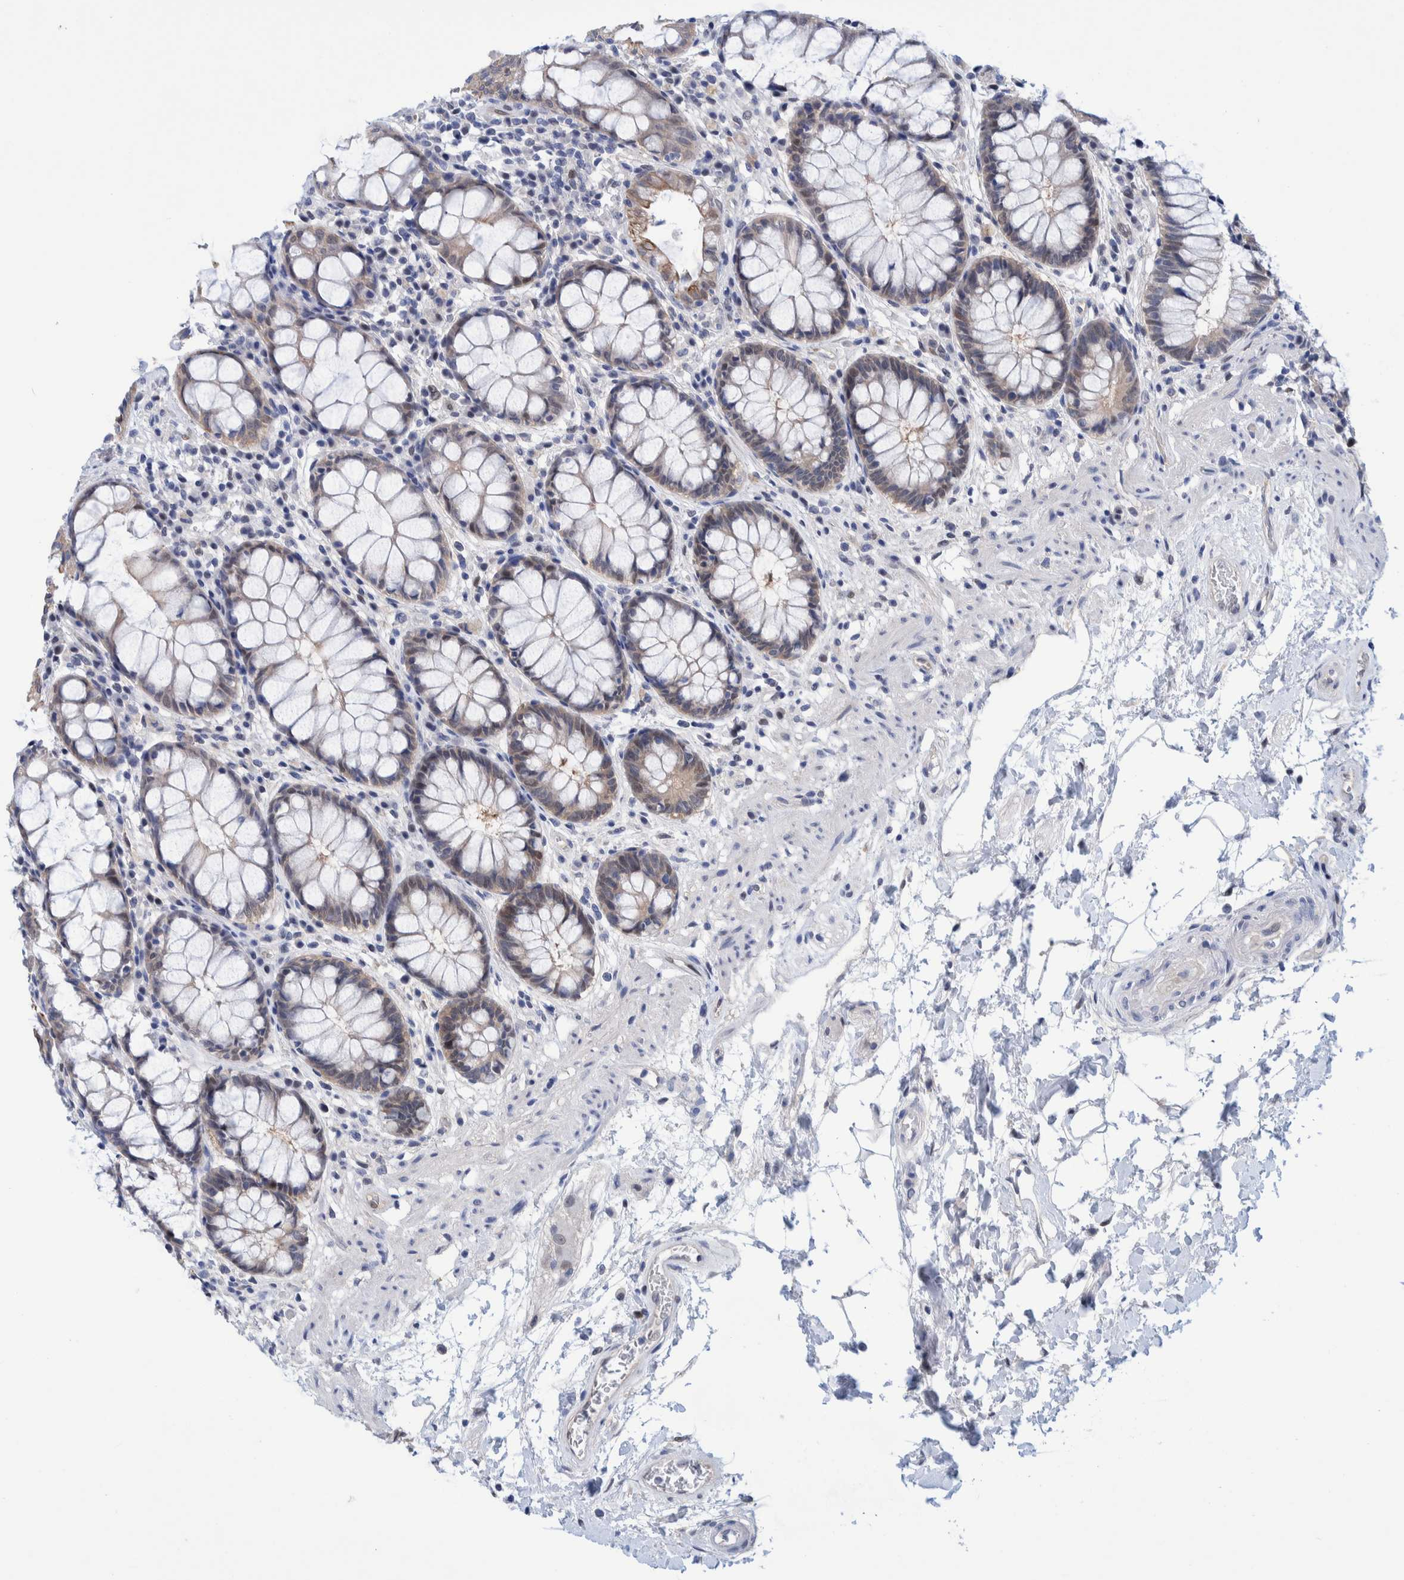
{"staining": {"intensity": "weak", "quantity": ">75%", "location": "cytoplasmic/membranous,nuclear"}, "tissue": "rectum", "cell_type": "Glandular cells", "image_type": "normal", "snomed": [{"axis": "morphology", "description": "Normal tissue, NOS"}, {"axis": "topography", "description": "Rectum"}], "caption": "The photomicrograph demonstrates staining of unremarkable rectum, revealing weak cytoplasmic/membranous,nuclear protein positivity (brown color) within glandular cells.", "gene": "PFAS", "patient": {"sex": "male", "age": 64}}